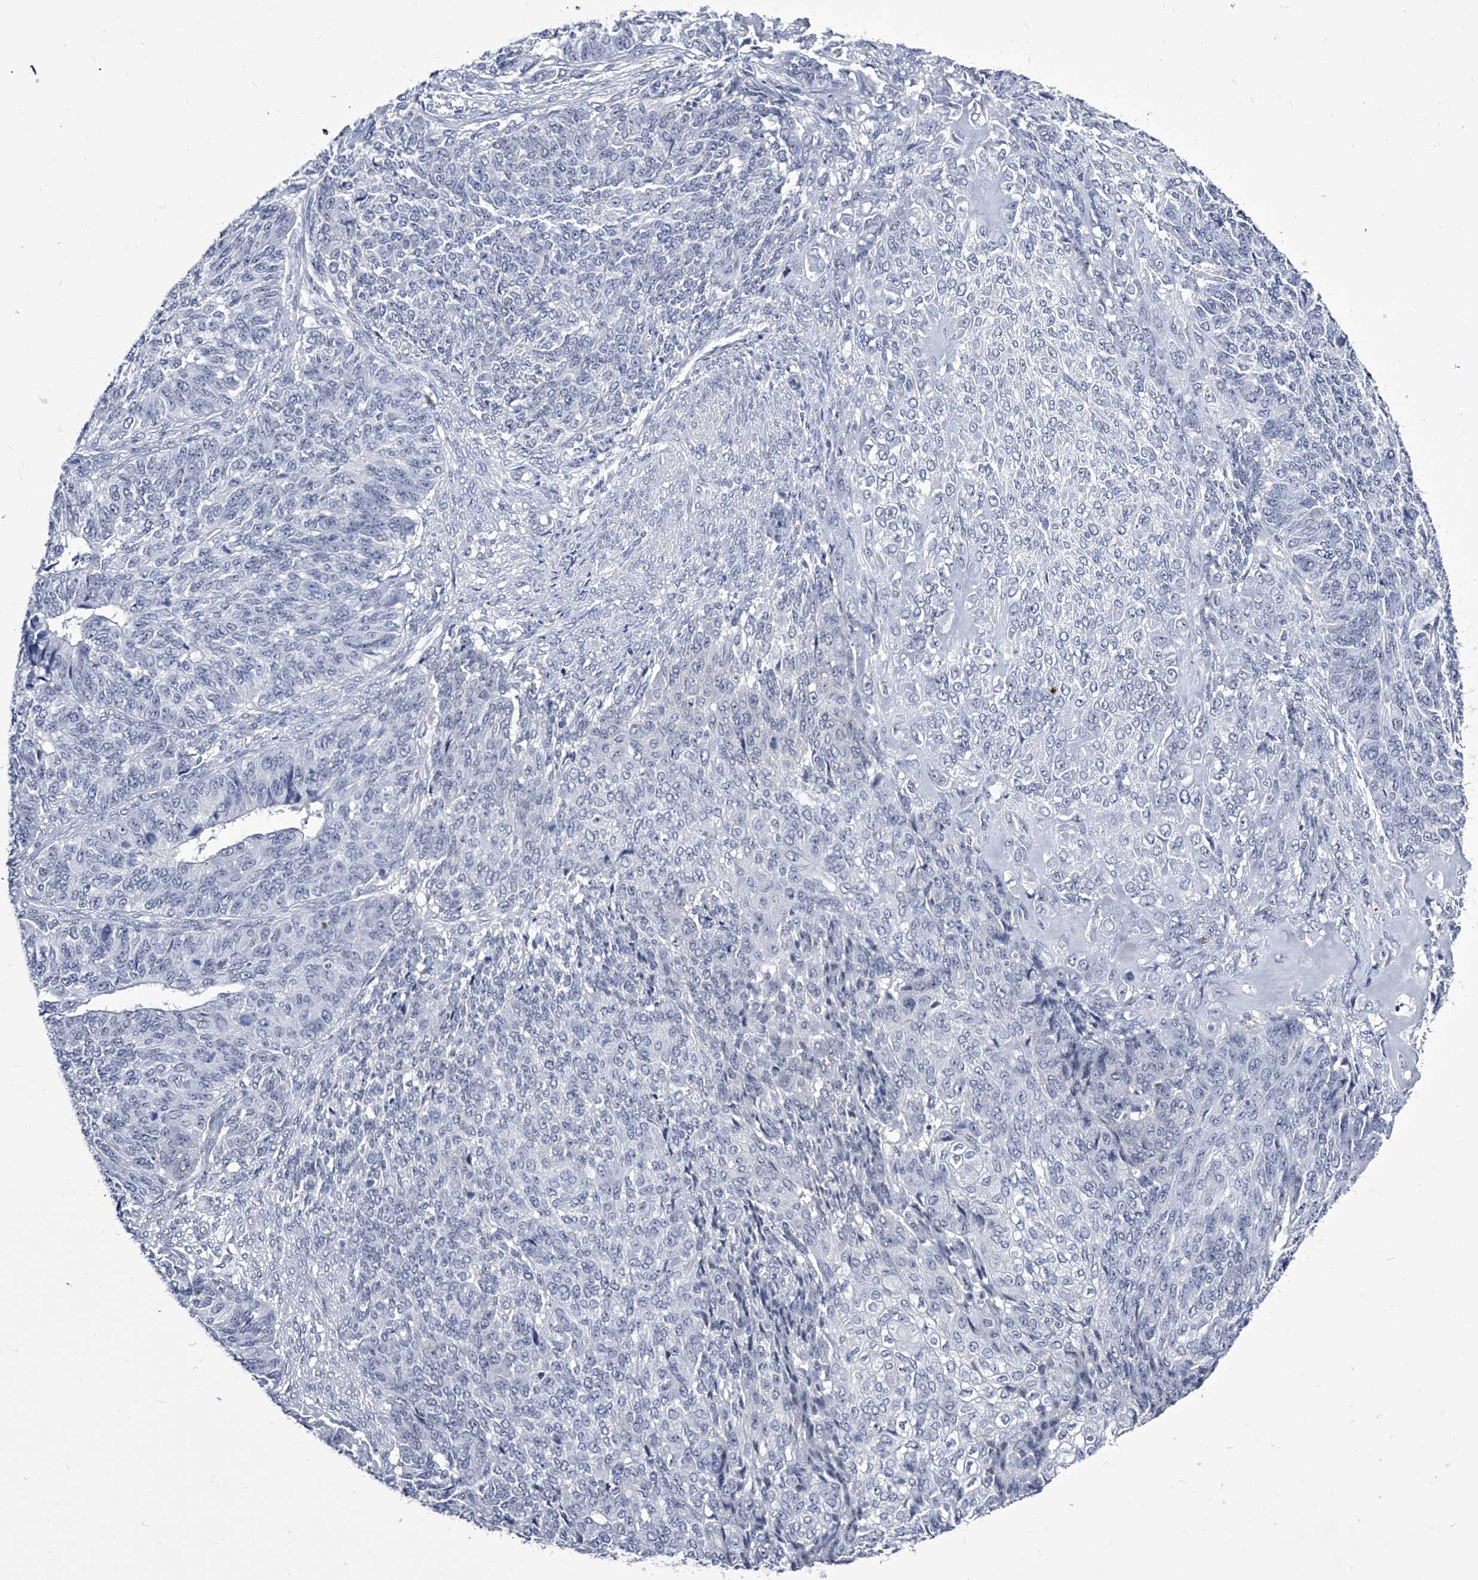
{"staining": {"intensity": "negative", "quantity": "none", "location": "none"}, "tissue": "endometrial cancer", "cell_type": "Tumor cells", "image_type": "cancer", "snomed": [{"axis": "morphology", "description": "Adenocarcinoma, NOS"}, {"axis": "topography", "description": "Endometrium"}], "caption": "High power microscopy micrograph of an IHC micrograph of adenocarcinoma (endometrial), revealing no significant staining in tumor cells. The staining was performed using DAB to visualize the protein expression in brown, while the nuclei were stained in blue with hematoxylin (Magnification: 20x).", "gene": "CRISP2", "patient": {"sex": "female", "age": 32}}